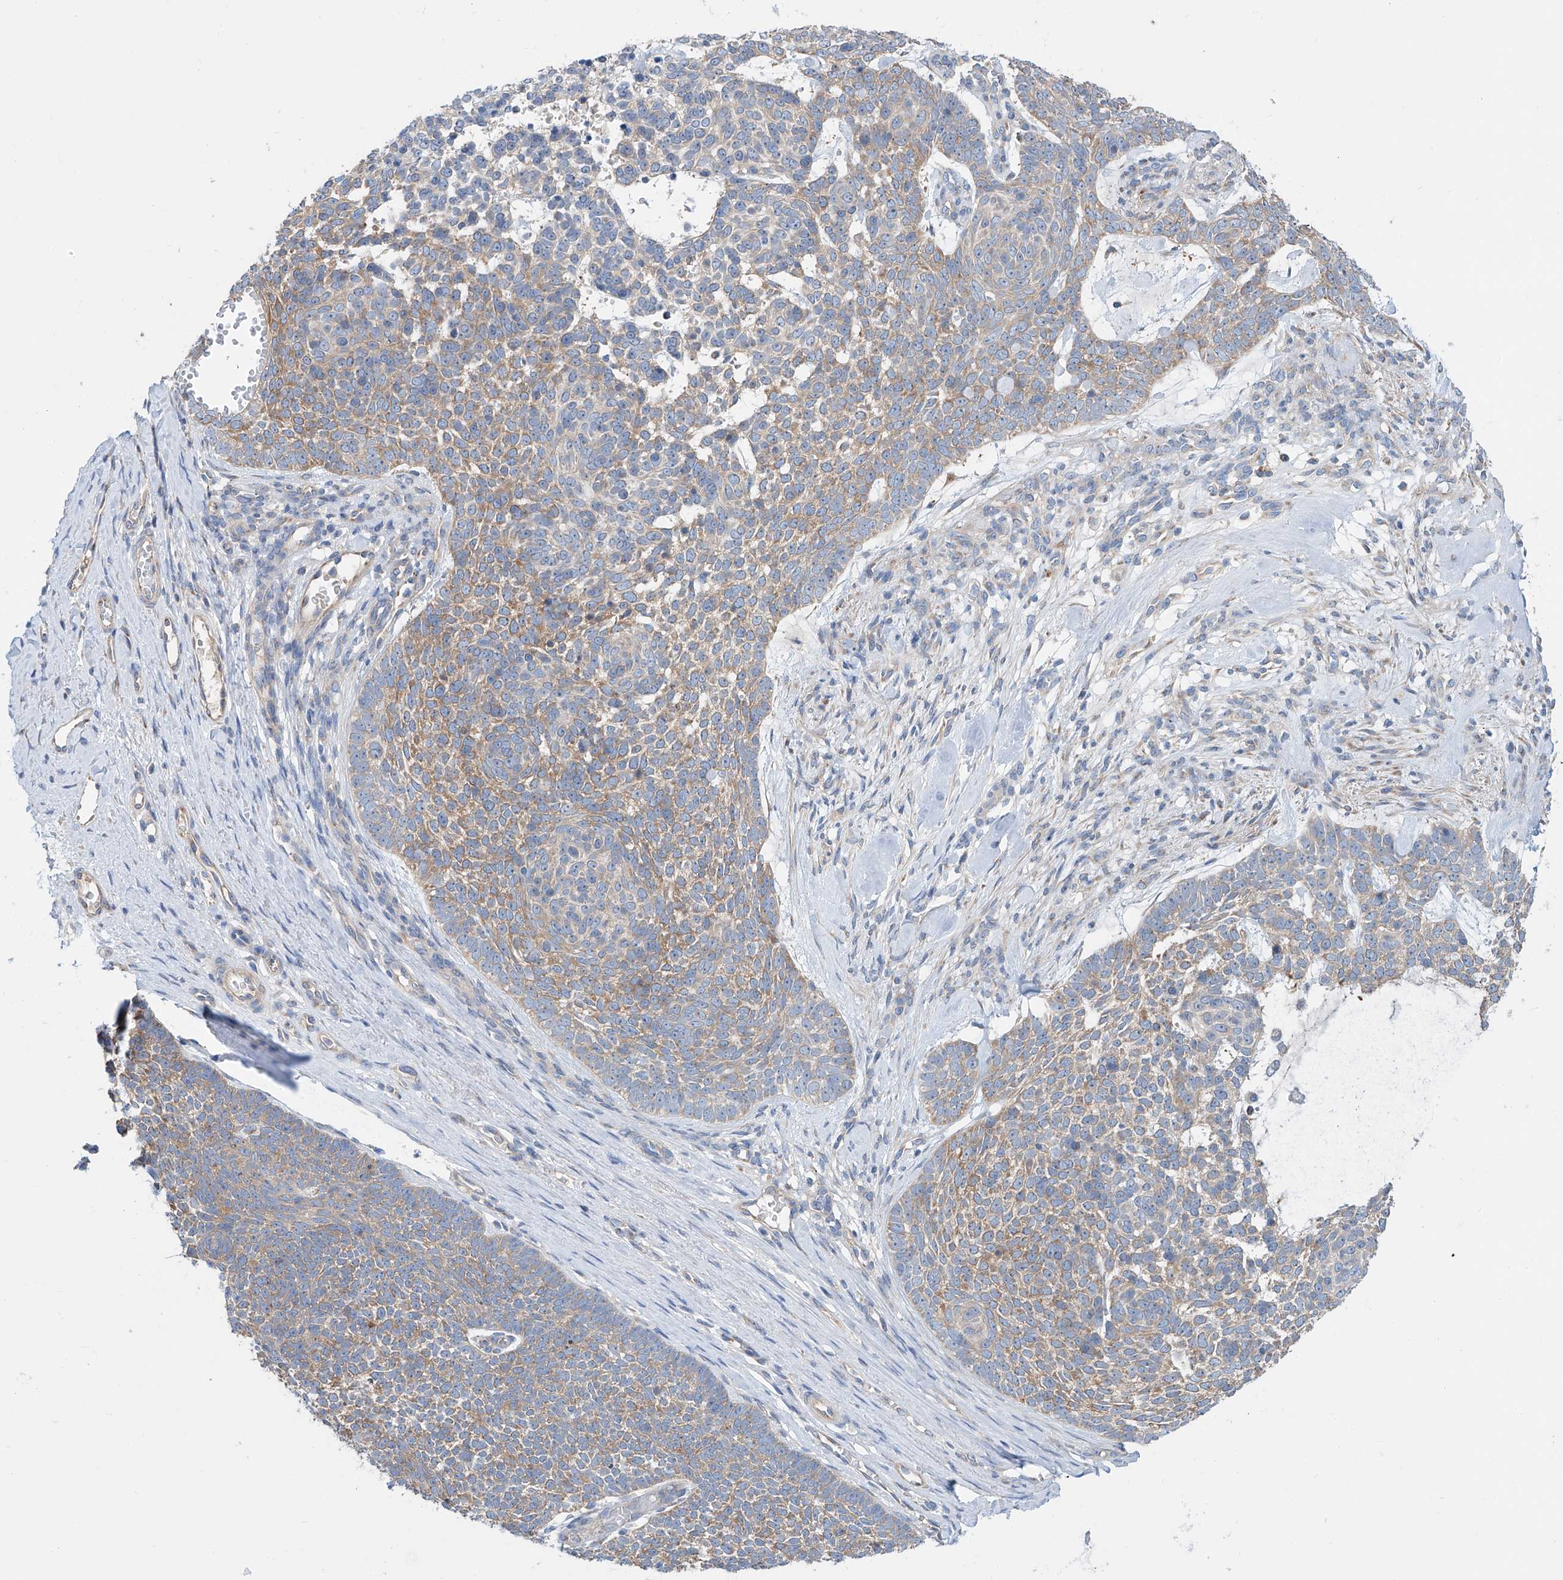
{"staining": {"intensity": "moderate", "quantity": ">75%", "location": "cytoplasmic/membranous"}, "tissue": "skin cancer", "cell_type": "Tumor cells", "image_type": "cancer", "snomed": [{"axis": "morphology", "description": "Basal cell carcinoma"}, {"axis": "topography", "description": "Skin"}], "caption": "IHC of basal cell carcinoma (skin) exhibits medium levels of moderate cytoplasmic/membranous staining in approximately >75% of tumor cells.", "gene": "SLC22A7", "patient": {"sex": "female", "age": 81}}